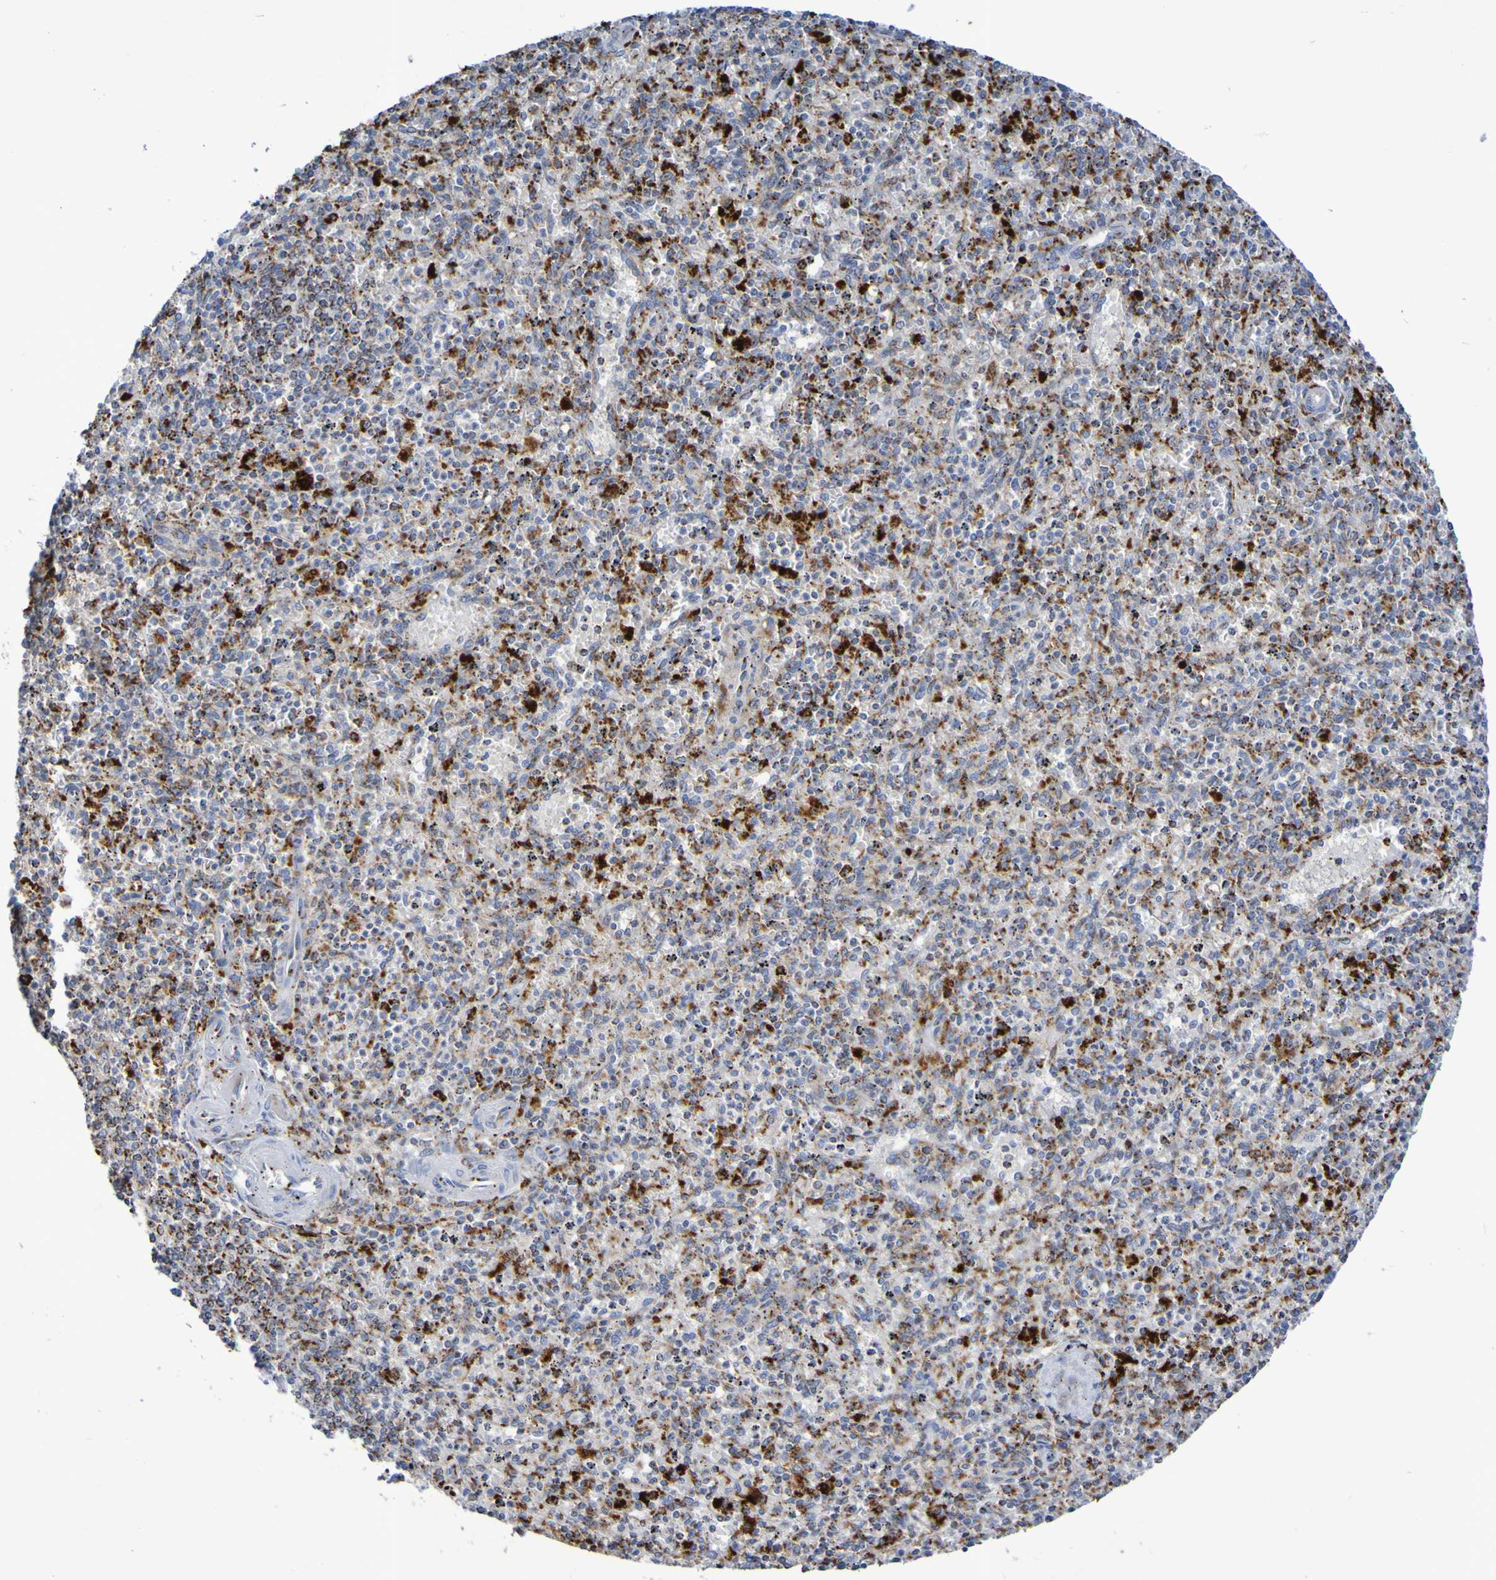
{"staining": {"intensity": "strong", "quantity": "25%-75%", "location": "cytoplasmic/membranous"}, "tissue": "spleen", "cell_type": "Cells in red pulp", "image_type": "normal", "snomed": [{"axis": "morphology", "description": "Normal tissue, NOS"}, {"axis": "topography", "description": "Spleen"}], "caption": "An image showing strong cytoplasmic/membranous positivity in approximately 25%-75% of cells in red pulp in benign spleen, as visualized by brown immunohistochemical staining.", "gene": "TPH1", "patient": {"sex": "male", "age": 72}}